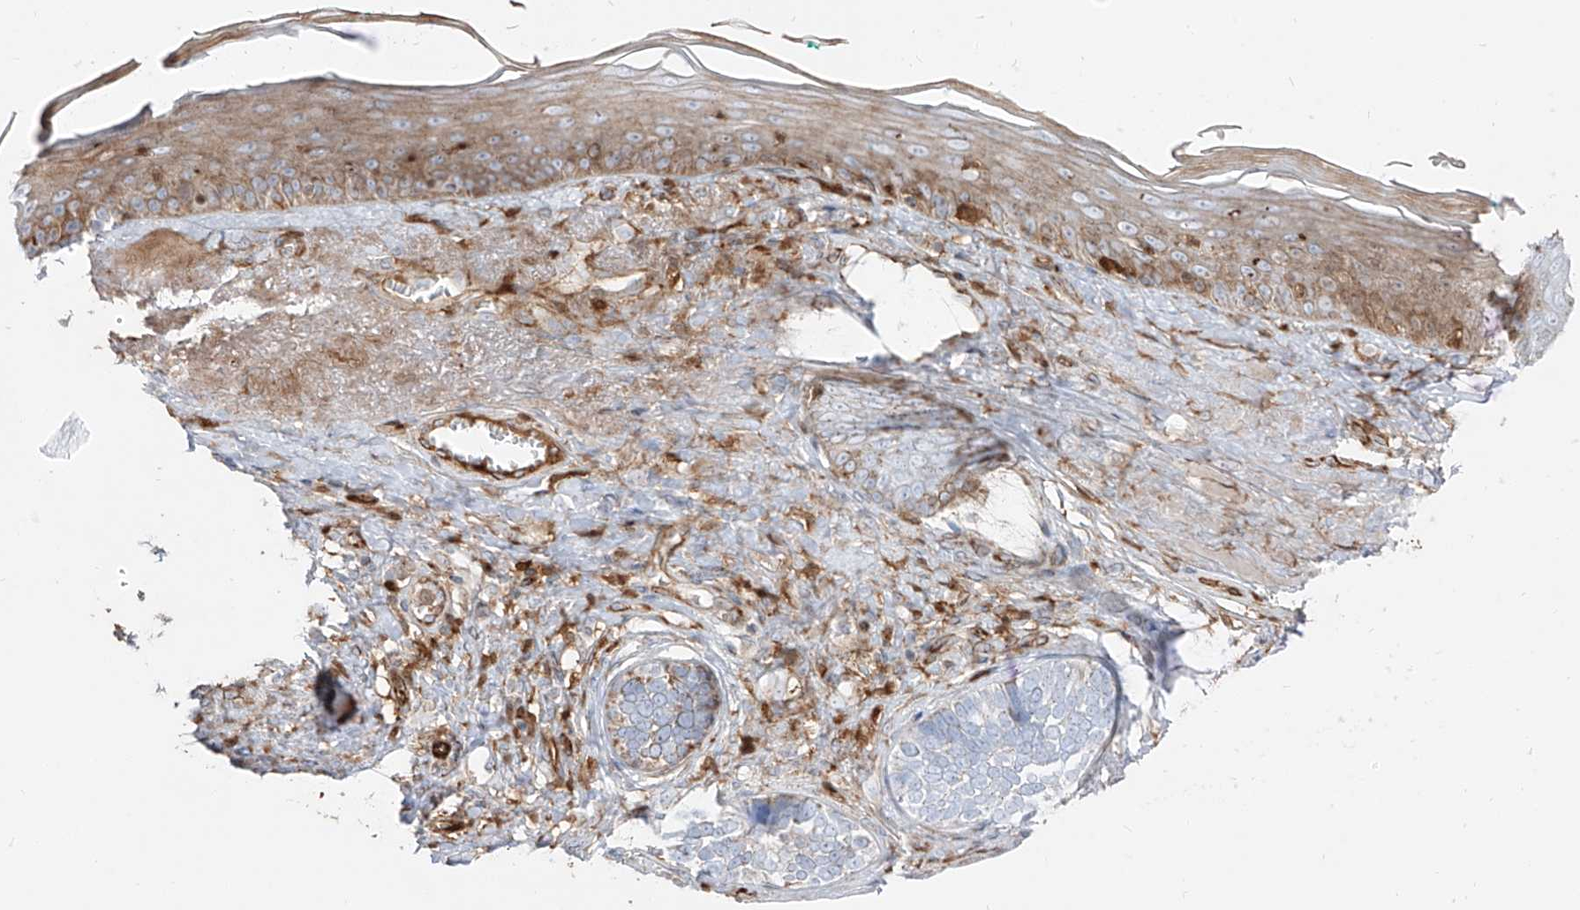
{"staining": {"intensity": "negative", "quantity": "none", "location": "none"}, "tissue": "skin cancer", "cell_type": "Tumor cells", "image_type": "cancer", "snomed": [{"axis": "morphology", "description": "Basal cell carcinoma"}, {"axis": "topography", "description": "Skin"}], "caption": "The IHC micrograph has no significant staining in tumor cells of skin cancer (basal cell carcinoma) tissue.", "gene": "KYNU", "patient": {"sex": "male", "age": 62}}